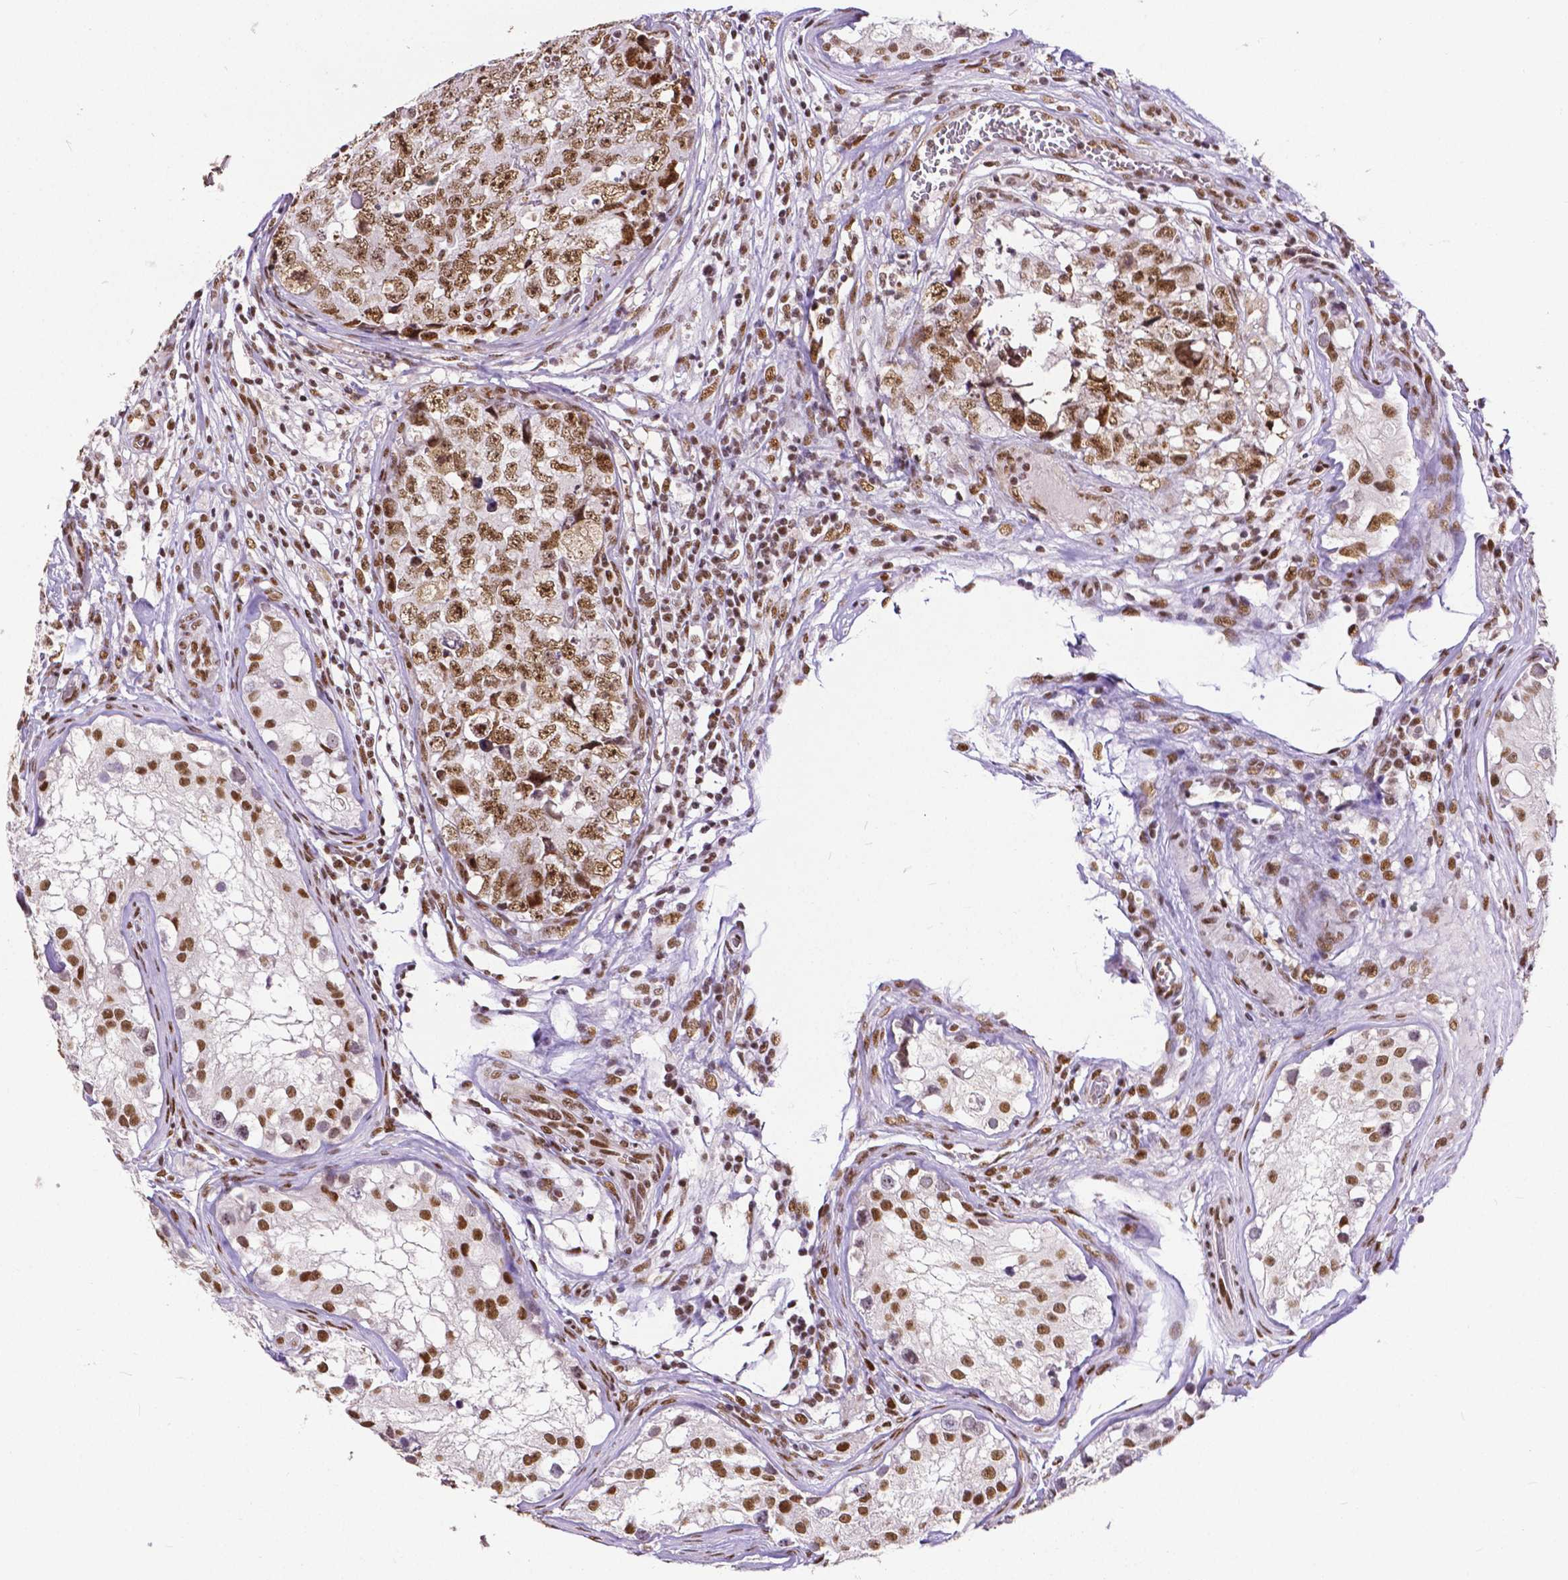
{"staining": {"intensity": "moderate", "quantity": ">75%", "location": "nuclear"}, "tissue": "testis cancer", "cell_type": "Tumor cells", "image_type": "cancer", "snomed": [{"axis": "morphology", "description": "Carcinoma, Embryonal, NOS"}, {"axis": "topography", "description": "Testis"}], "caption": "Testis cancer tissue displays moderate nuclear positivity in about >75% of tumor cells, visualized by immunohistochemistry. Using DAB (3,3'-diaminobenzidine) (brown) and hematoxylin (blue) stains, captured at high magnification using brightfield microscopy.", "gene": "ATRX", "patient": {"sex": "male", "age": 18}}